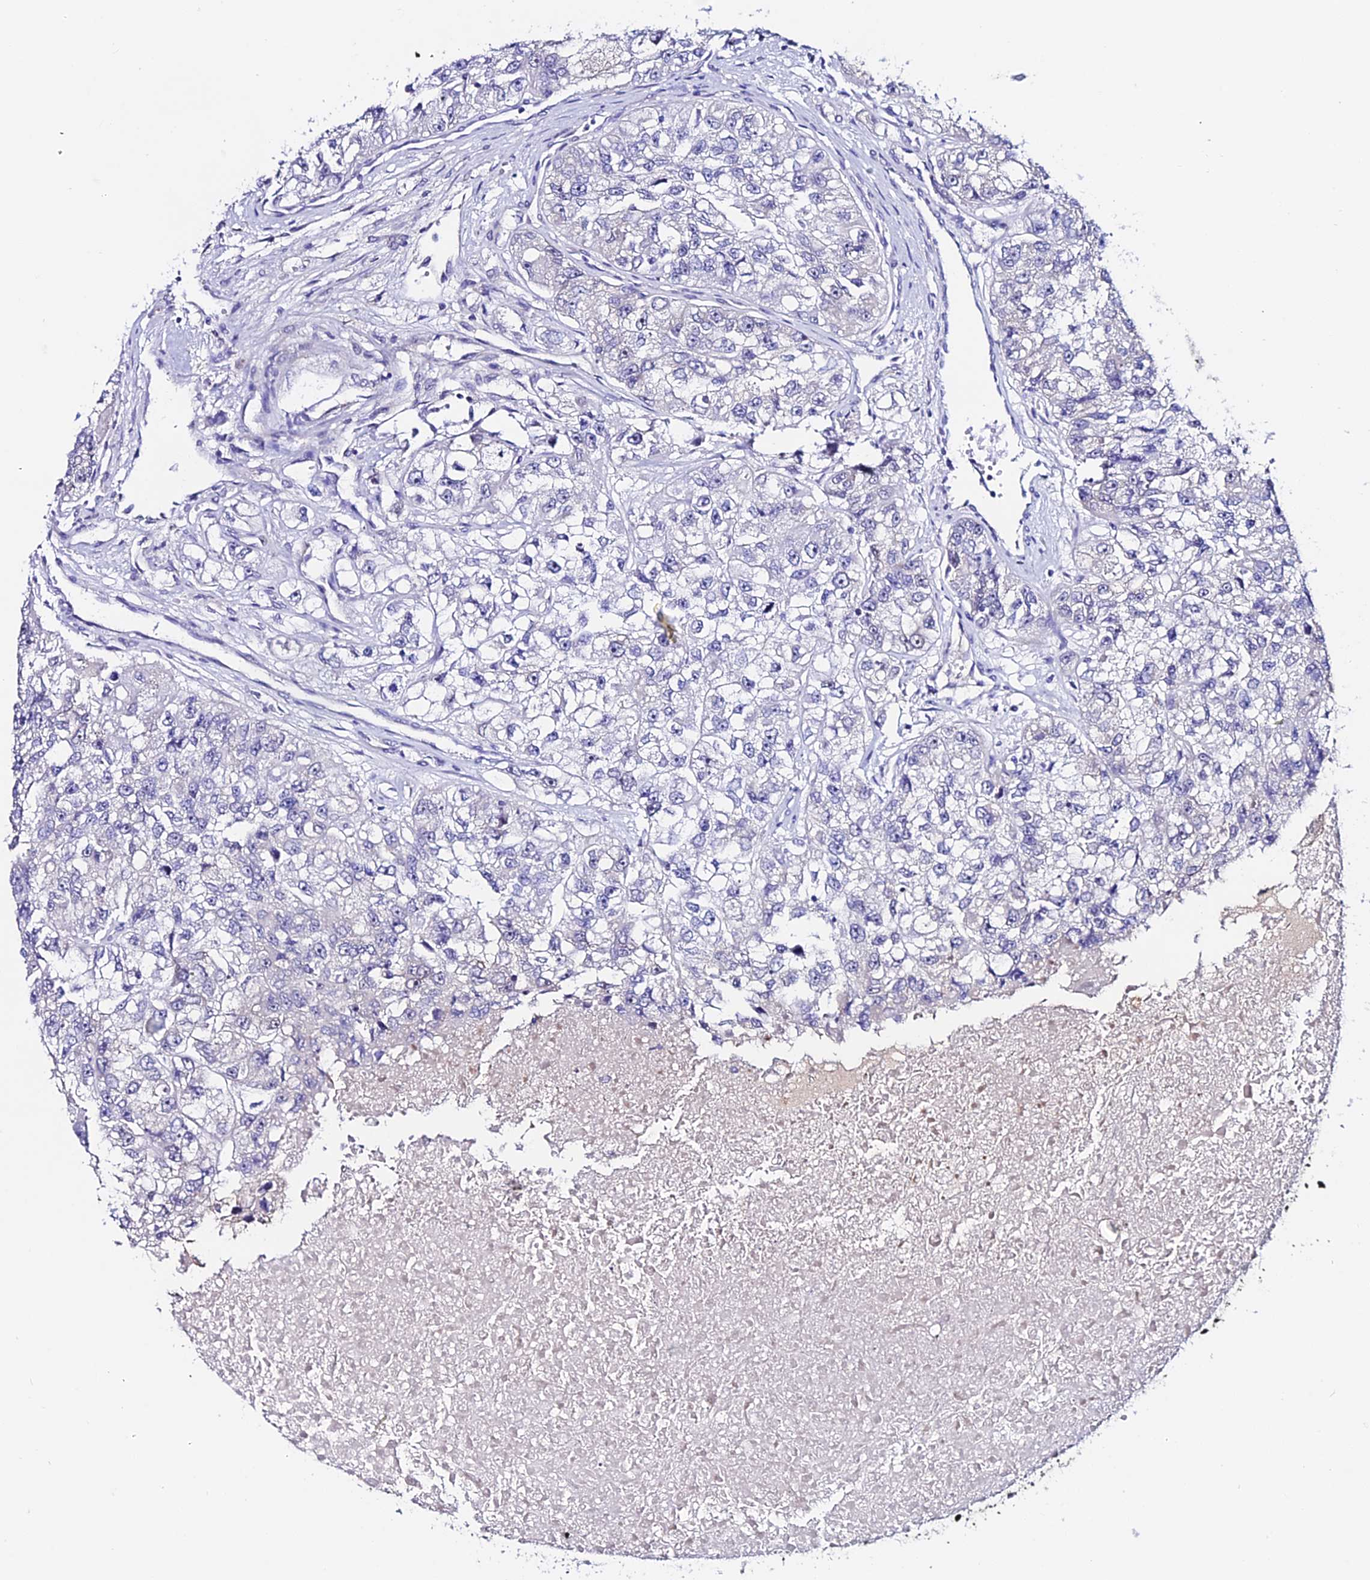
{"staining": {"intensity": "negative", "quantity": "none", "location": "none"}, "tissue": "renal cancer", "cell_type": "Tumor cells", "image_type": "cancer", "snomed": [{"axis": "morphology", "description": "Adenocarcinoma, NOS"}, {"axis": "topography", "description": "Kidney"}], "caption": "High magnification brightfield microscopy of adenocarcinoma (renal) stained with DAB (3,3'-diaminobenzidine) (brown) and counterstained with hematoxylin (blue): tumor cells show no significant staining.", "gene": "FZD8", "patient": {"sex": "male", "age": 63}}